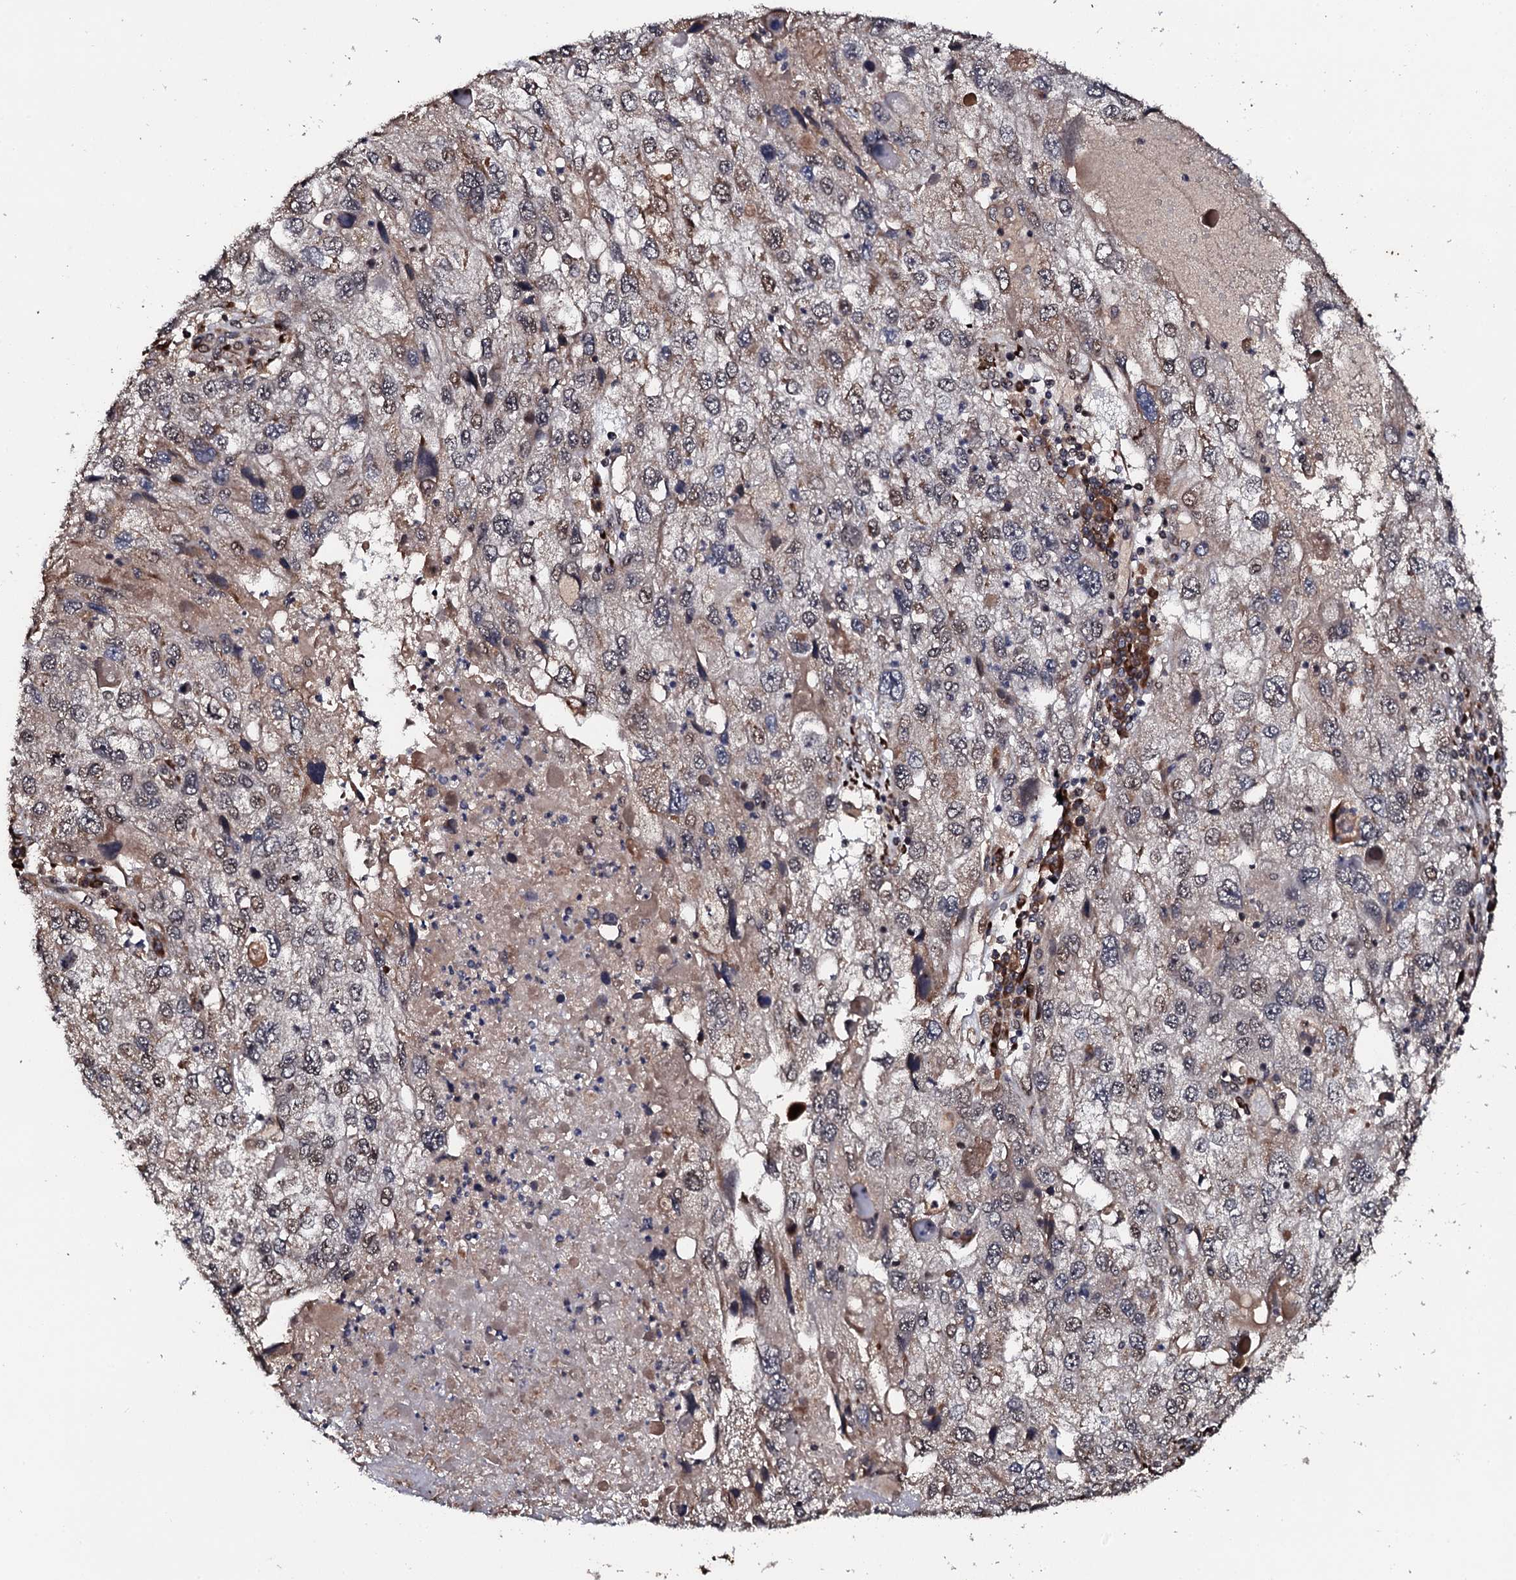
{"staining": {"intensity": "moderate", "quantity": "<25%", "location": "nuclear"}, "tissue": "endometrial cancer", "cell_type": "Tumor cells", "image_type": "cancer", "snomed": [{"axis": "morphology", "description": "Adenocarcinoma, NOS"}, {"axis": "topography", "description": "Endometrium"}], "caption": "The immunohistochemical stain labels moderate nuclear staining in tumor cells of endometrial cancer (adenocarcinoma) tissue. (Brightfield microscopy of DAB IHC at high magnification).", "gene": "FAM111A", "patient": {"sex": "female", "age": 49}}